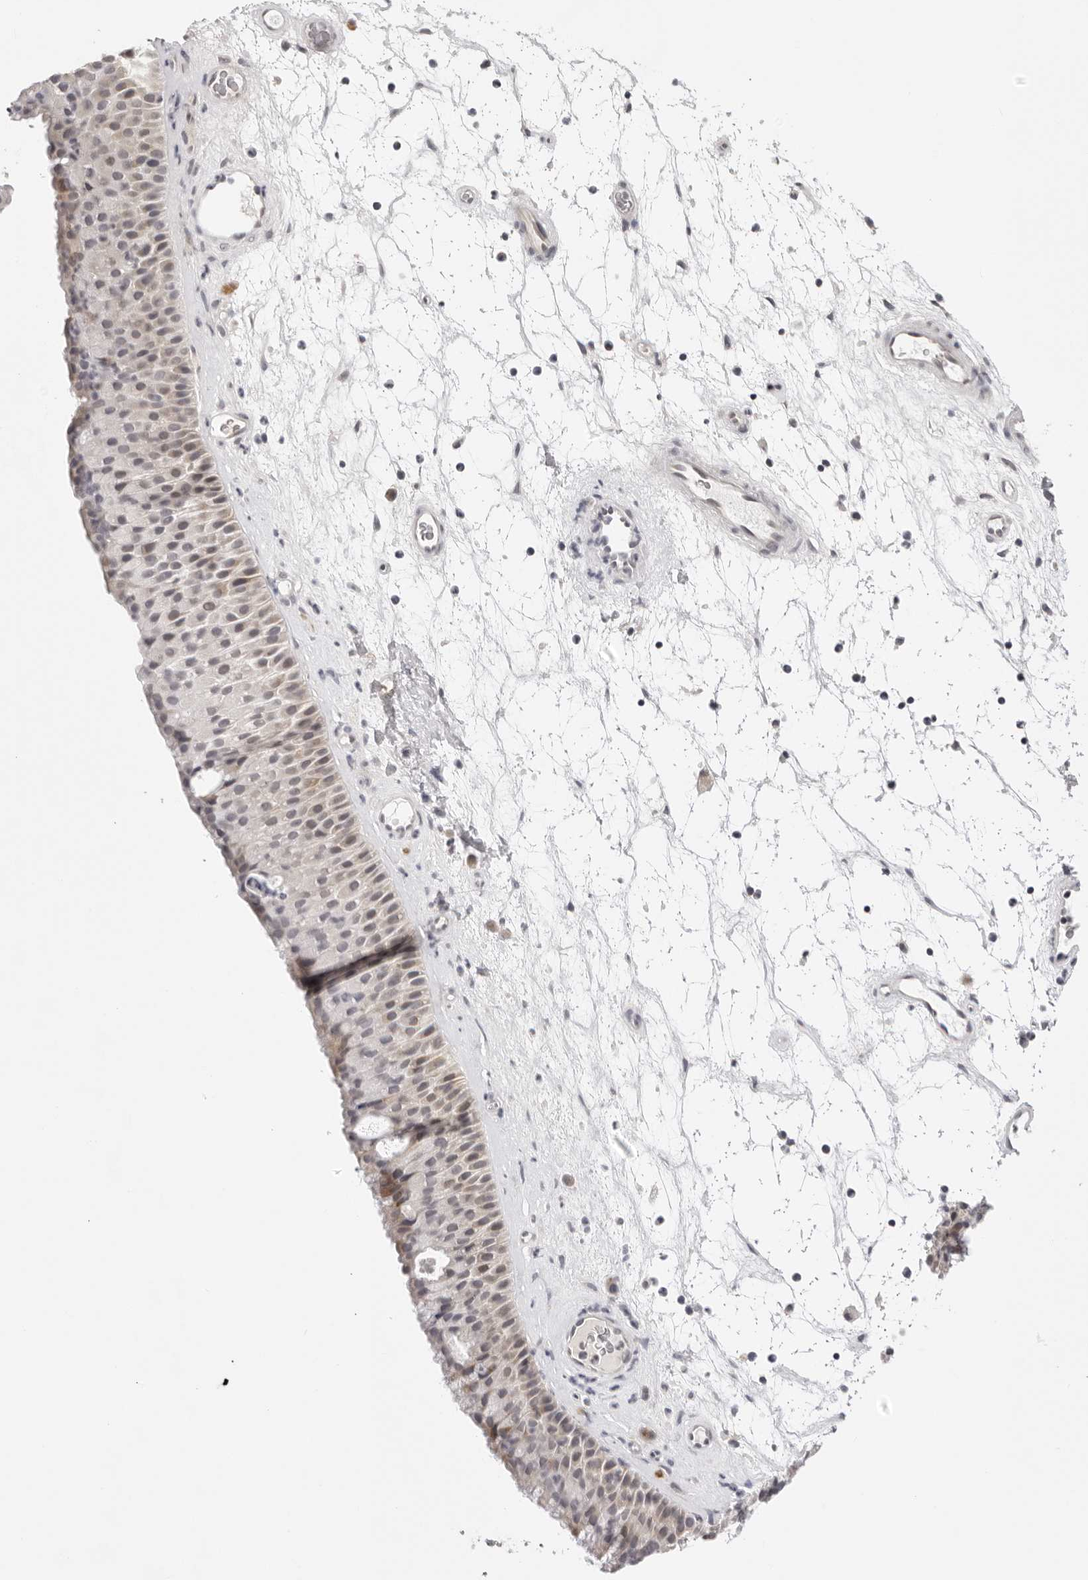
{"staining": {"intensity": "weak", "quantity": "25%-75%", "location": "cytoplasmic/membranous"}, "tissue": "nasopharynx", "cell_type": "Respiratory epithelial cells", "image_type": "normal", "snomed": [{"axis": "morphology", "description": "Normal tissue, NOS"}, {"axis": "topography", "description": "Nasopharynx"}], "caption": "Immunohistochemical staining of unremarkable human nasopharynx demonstrates weak cytoplasmic/membranous protein positivity in about 25%-75% of respiratory epithelial cells.", "gene": "PRUNE1", "patient": {"sex": "male", "age": 64}}